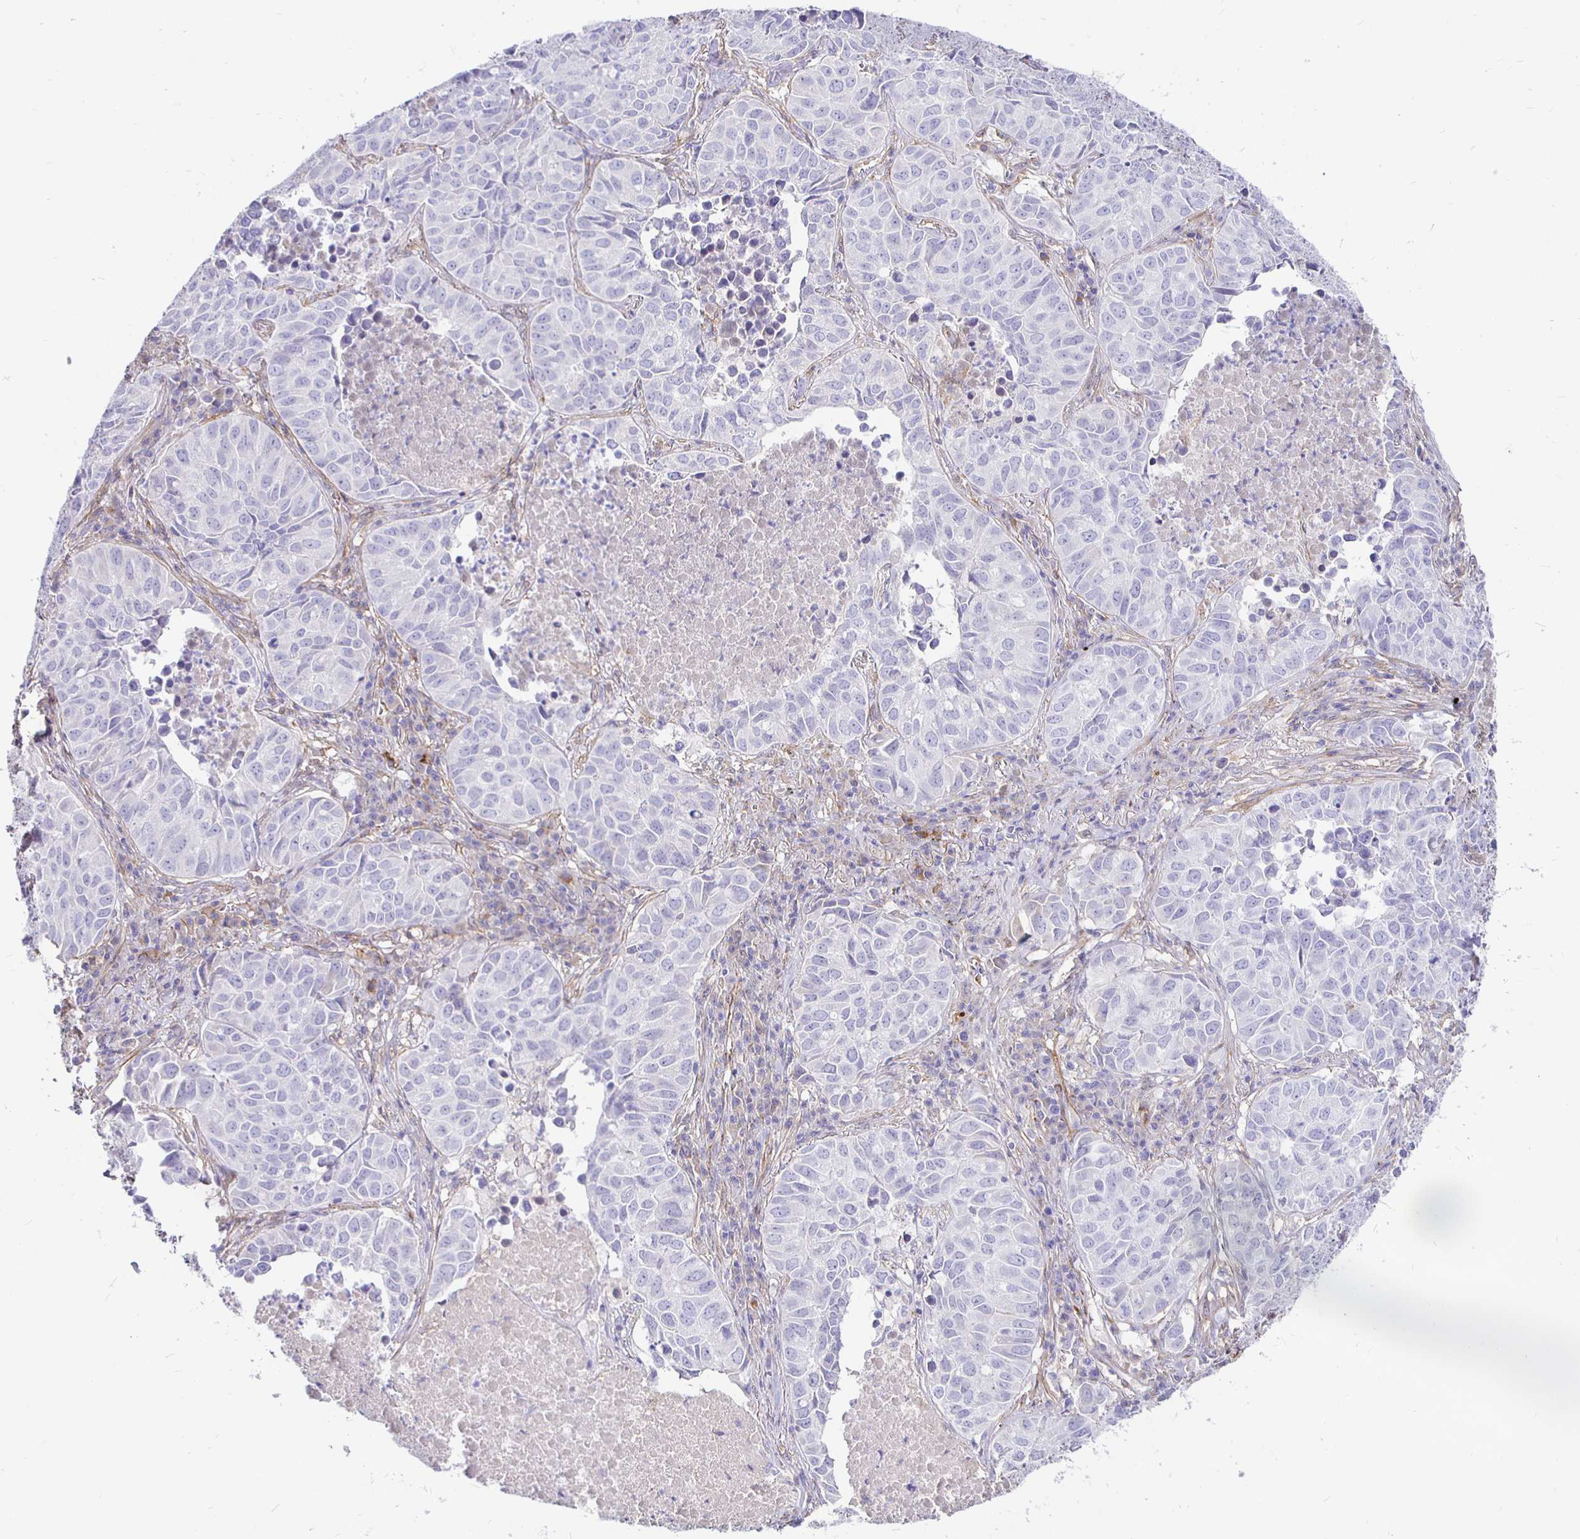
{"staining": {"intensity": "negative", "quantity": "none", "location": "none"}, "tissue": "lung cancer", "cell_type": "Tumor cells", "image_type": "cancer", "snomed": [{"axis": "morphology", "description": "Adenocarcinoma, NOS"}, {"axis": "topography", "description": "Lung"}], "caption": "Adenocarcinoma (lung) was stained to show a protein in brown. There is no significant positivity in tumor cells.", "gene": "PALM2AKAP2", "patient": {"sex": "female", "age": 50}}